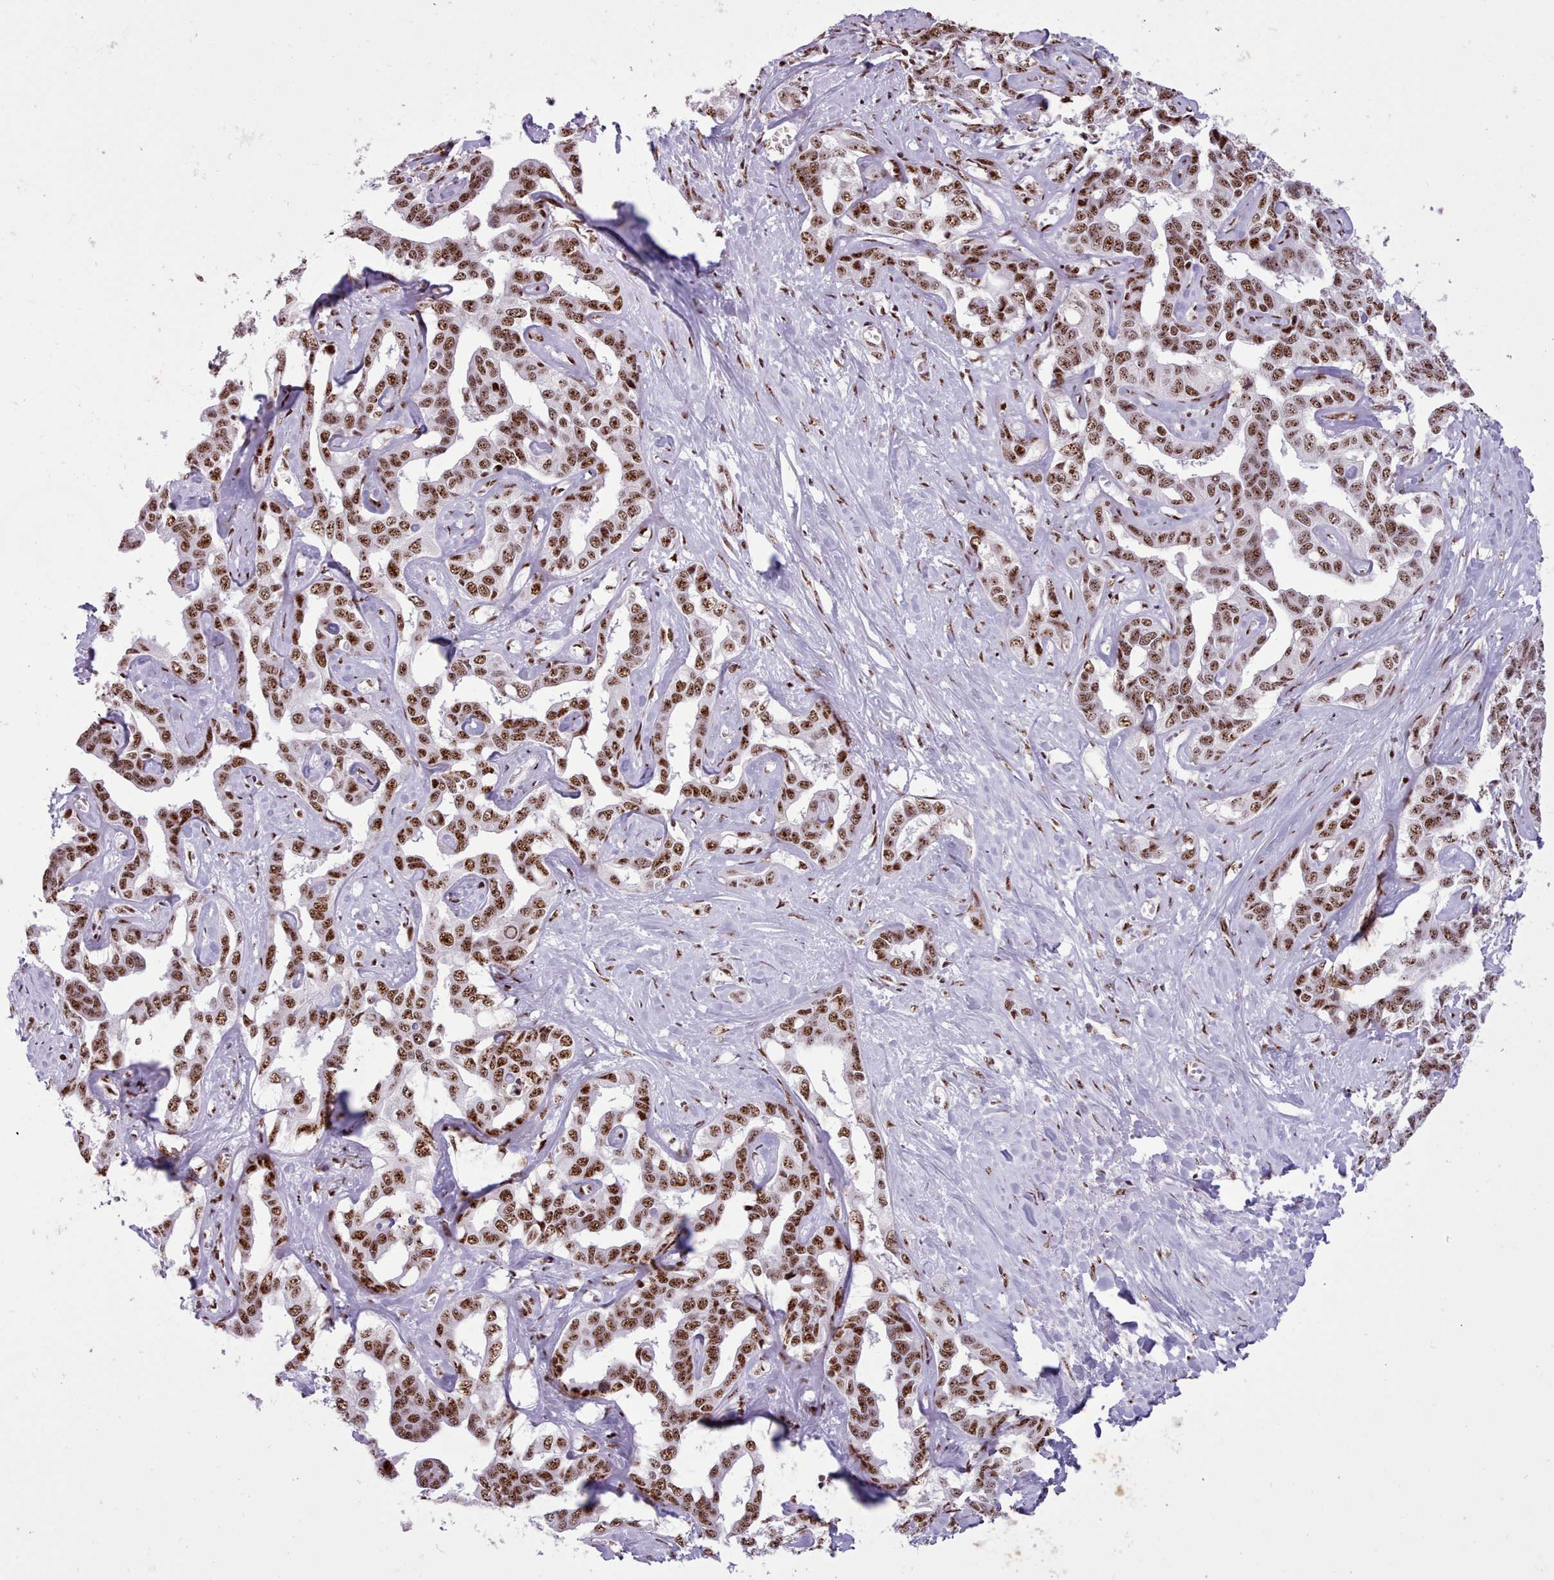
{"staining": {"intensity": "strong", "quantity": ">75%", "location": "nuclear"}, "tissue": "liver cancer", "cell_type": "Tumor cells", "image_type": "cancer", "snomed": [{"axis": "morphology", "description": "Cholangiocarcinoma"}, {"axis": "topography", "description": "Liver"}], "caption": "Protein expression analysis of liver cancer (cholangiocarcinoma) displays strong nuclear positivity in about >75% of tumor cells.", "gene": "TMEM35B", "patient": {"sex": "male", "age": 59}}